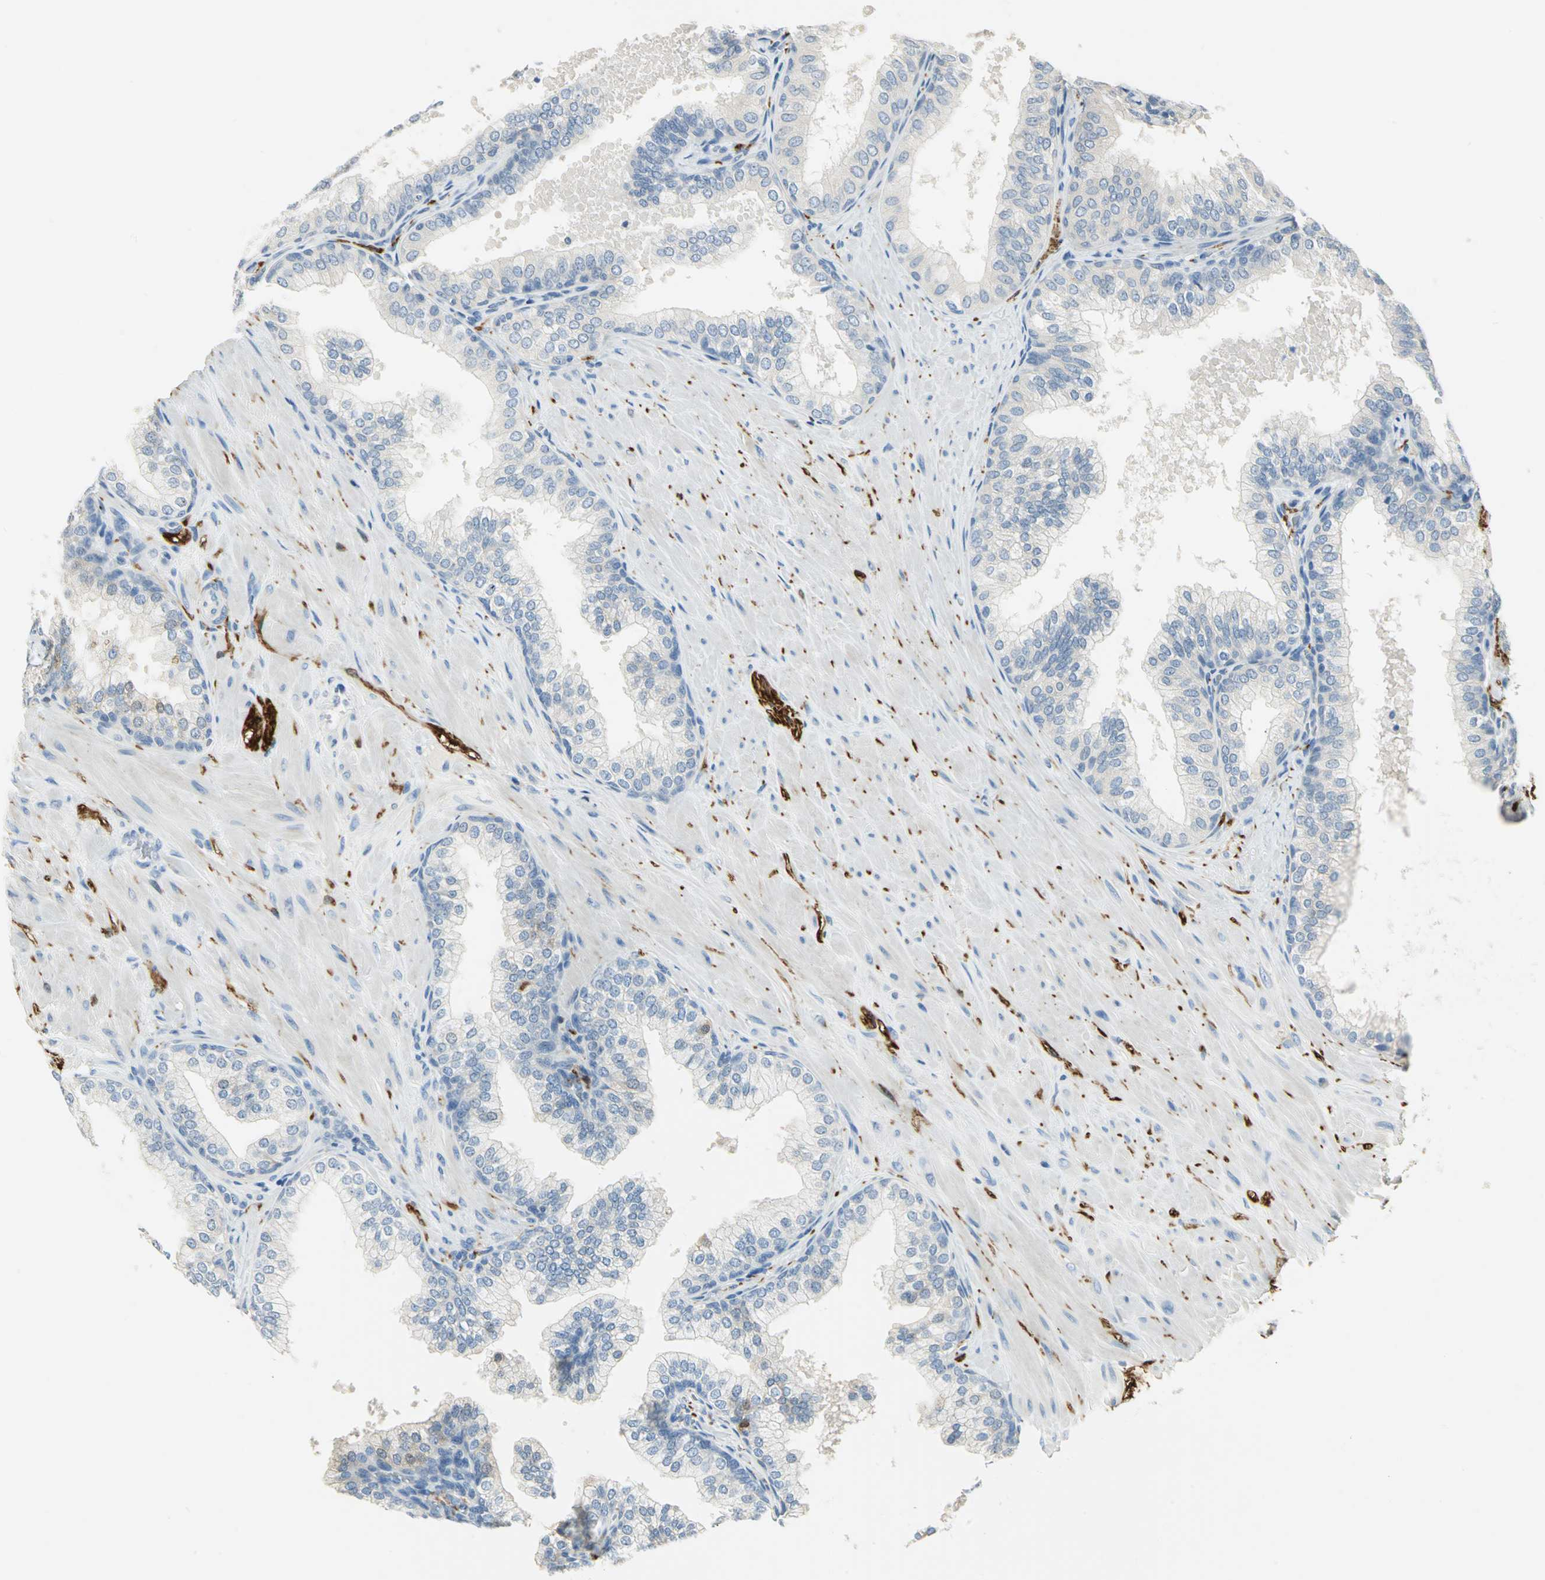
{"staining": {"intensity": "negative", "quantity": "none", "location": "none"}, "tissue": "prostate", "cell_type": "Glandular cells", "image_type": "normal", "snomed": [{"axis": "morphology", "description": "Normal tissue, NOS"}, {"axis": "topography", "description": "Prostate"}], "caption": "Prostate was stained to show a protein in brown. There is no significant expression in glandular cells. The staining is performed using DAB brown chromogen with nuclei counter-stained in using hematoxylin.", "gene": "UCHL1", "patient": {"sex": "male", "age": 60}}